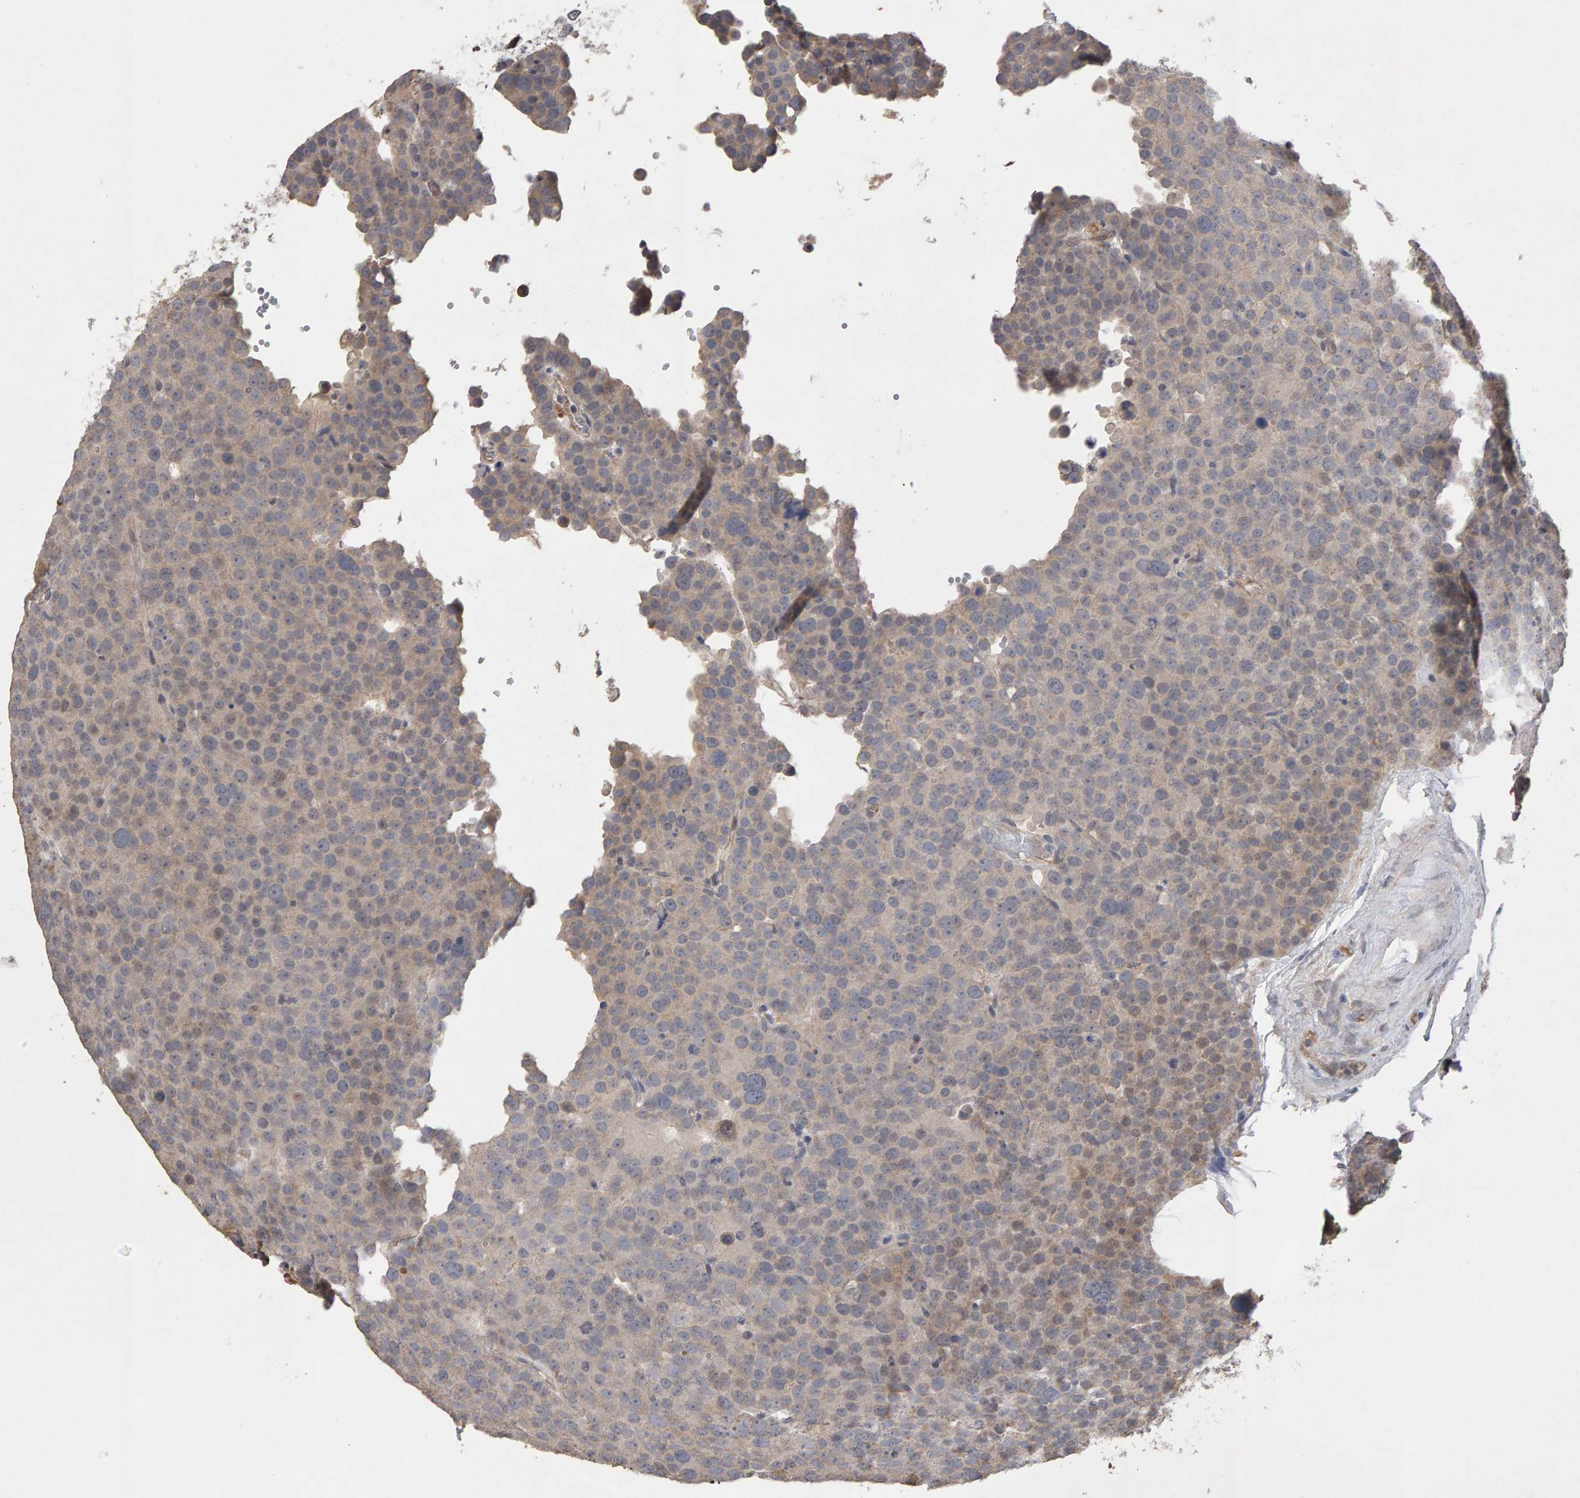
{"staining": {"intensity": "weak", "quantity": "25%-75%", "location": "cytoplasmic/membranous"}, "tissue": "testis cancer", "cell_type": "Tumor cells", "image_type": "cancer", "snomed": [{"axis": "morphology", "description": "Seminoma, NOS"}, {"axis": "topography", "description": "Testis"}], "caption": "There is low levels of weak cytoplasmic/membranous positivity in tumor cells of seminoma (testis), as demonstrated by immunohistochemical staining (brown color).", "gene": "COASY", "patient": {"sex": "male", "age": 71}}